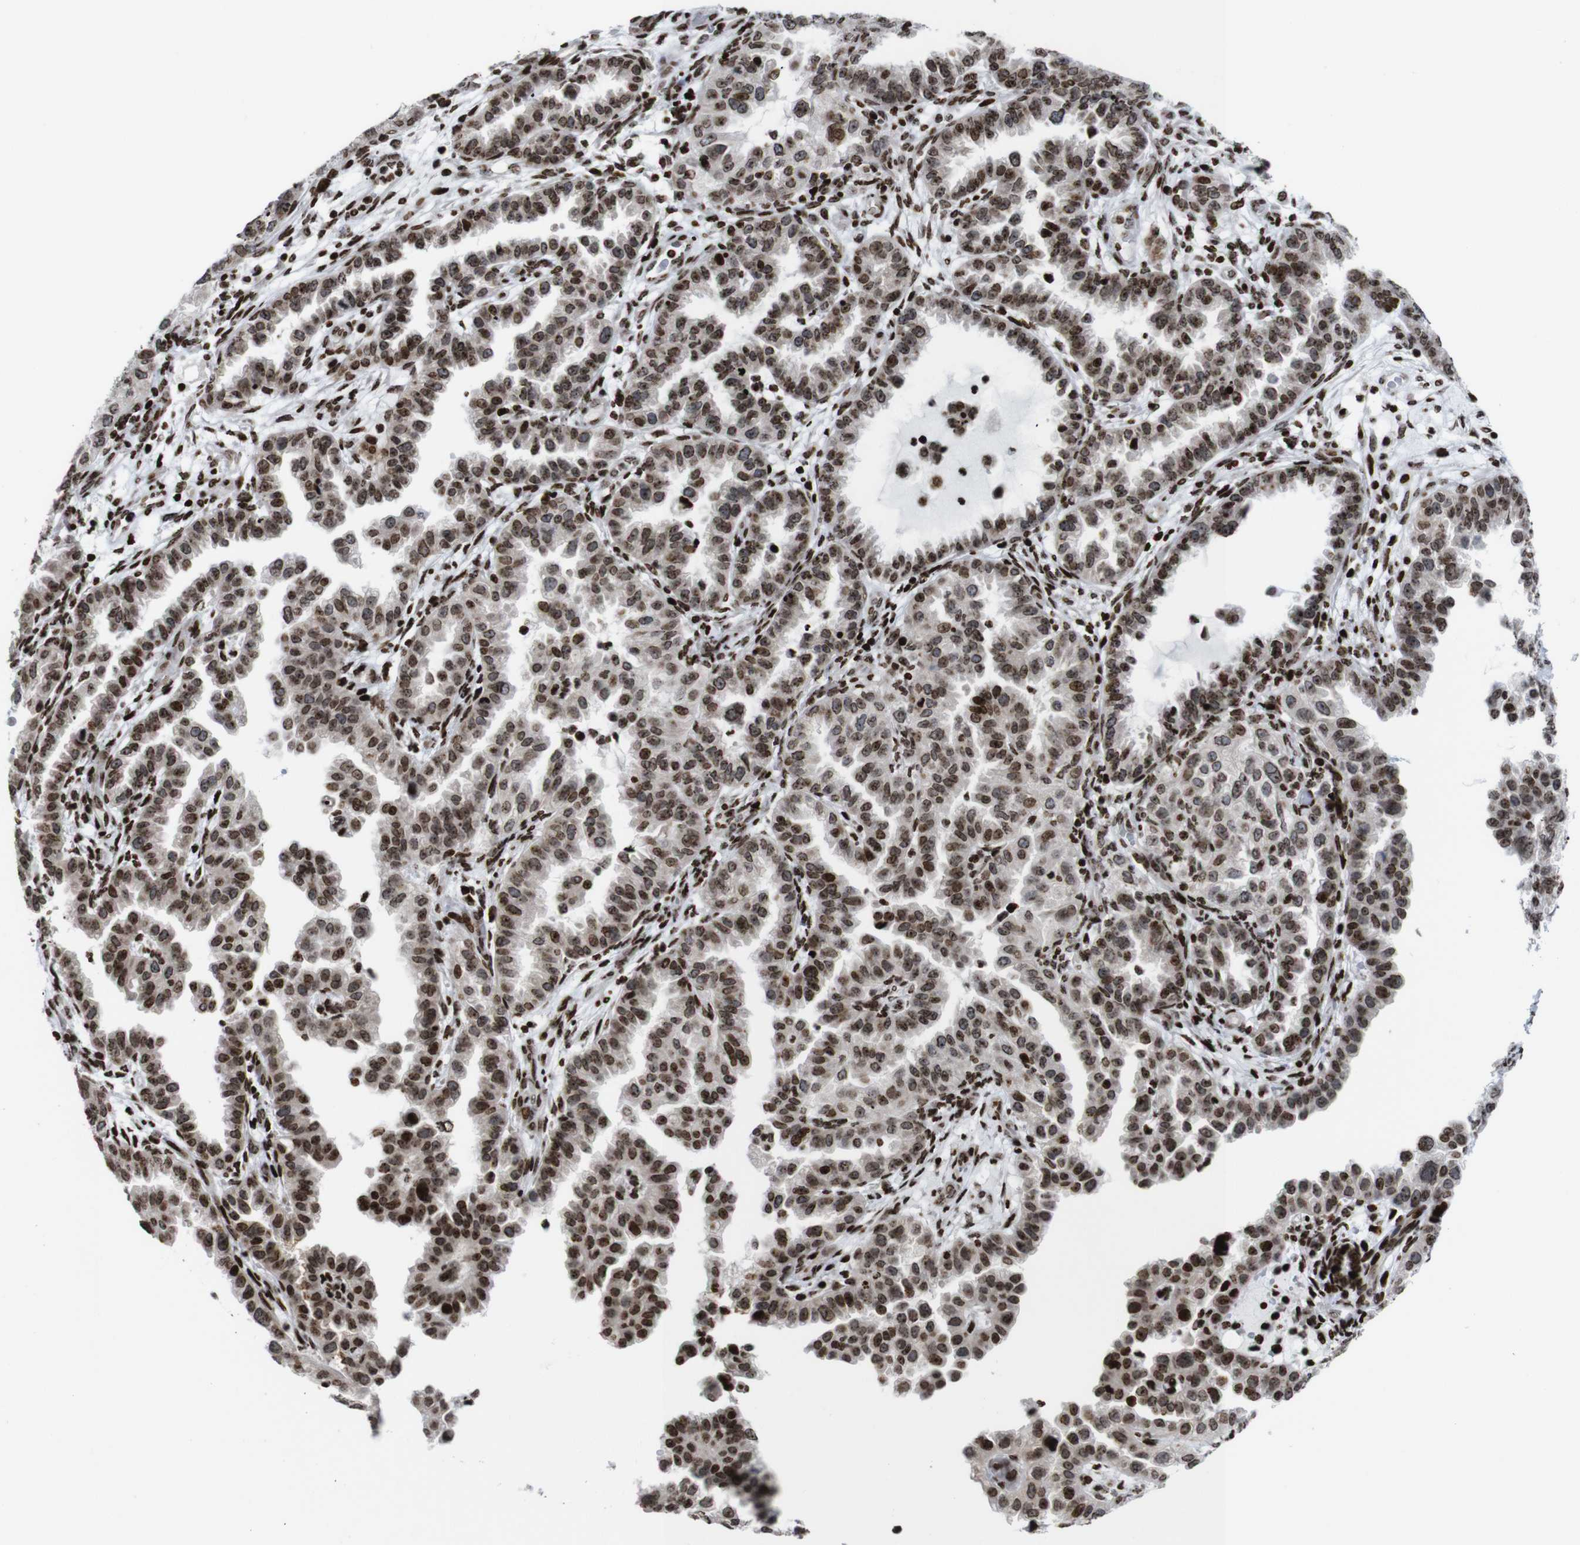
{"staining": {"intensity": "strong", "quantity": ">75%", "location": "nuclear"}, "tissue": "endometrial cancer", "cell_type": "Tumor cells", "image_type": "cancer", "snomed": [{"axis": "morphology", "description": "Adenocarcinoma, NOS"}, {"axis": "topography", "description": "Endometrium"}], "caption": "DAB immunohistochemical staining of human endometrial adenocarcinoma demonstrates strong nuclear protein expression in approximately >75% of tumor cells.", "gene": "H1-4", "patient": {"sex": "female", "age": 85}}